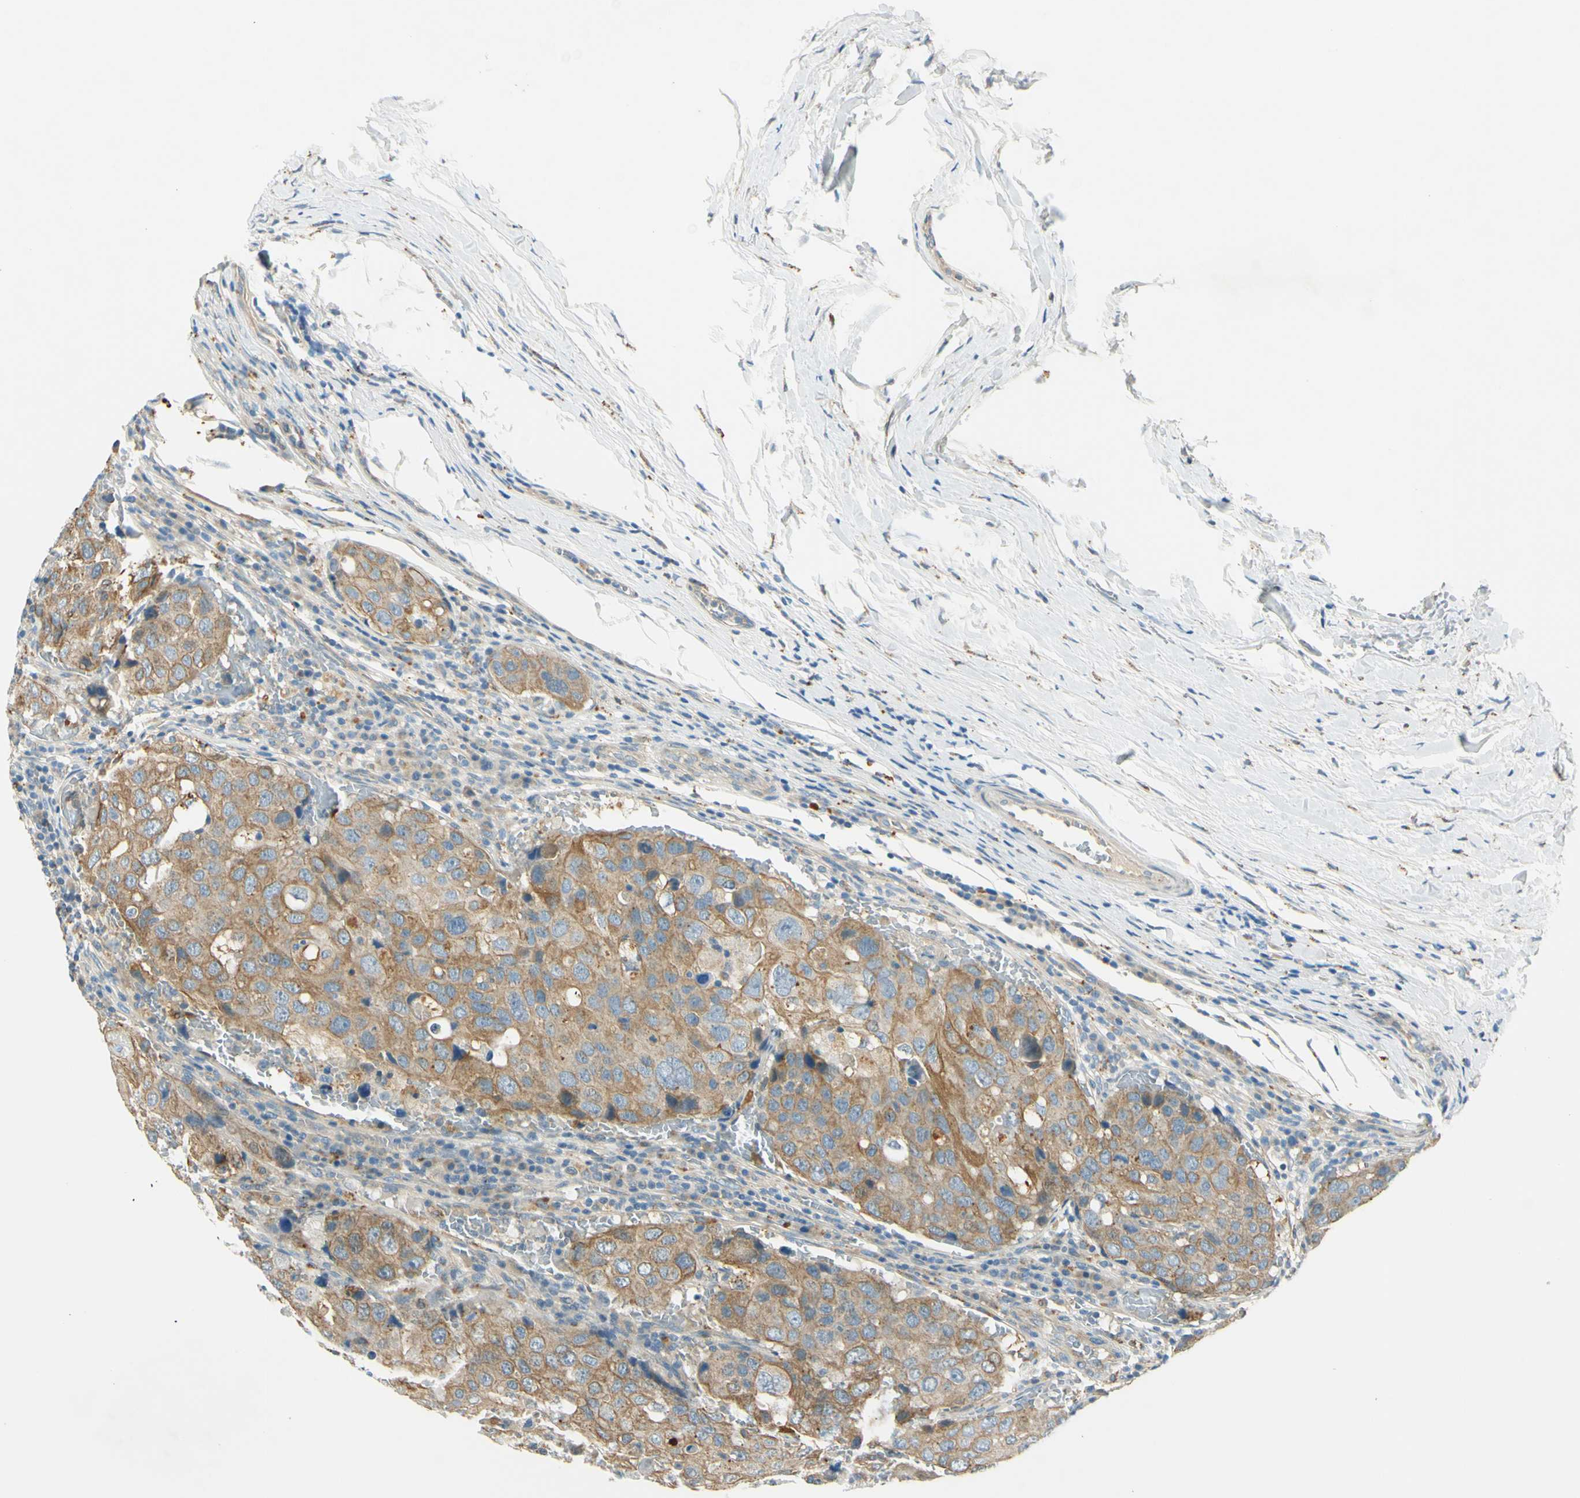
{"staining": {"intensity": "moderate", "quantity": ">75%", "location": "cytoplasmic/membranous"}, "tissue": "urothelial cancer", "cell_type": "Tumor cells", "image_type": "cancer", "snomed": [{"axis": "morphology", "description": "Urothelial carcinoma, High grade"}, {"axis": "topography", "description": "Lymph node"}, {"axis": "topography", "description": "Urinary bladder"}], "caption": "Protein expression analysis of high-grade urothelial carcinoma reveals moderate cytoplasmic/membranous staining in about >75% of tumor cells. (brown staining indicates protein expression, while blue staining denotes nuclei).", "gene": "LAMA3", "patient": {"sex": "male", "age": 51}}